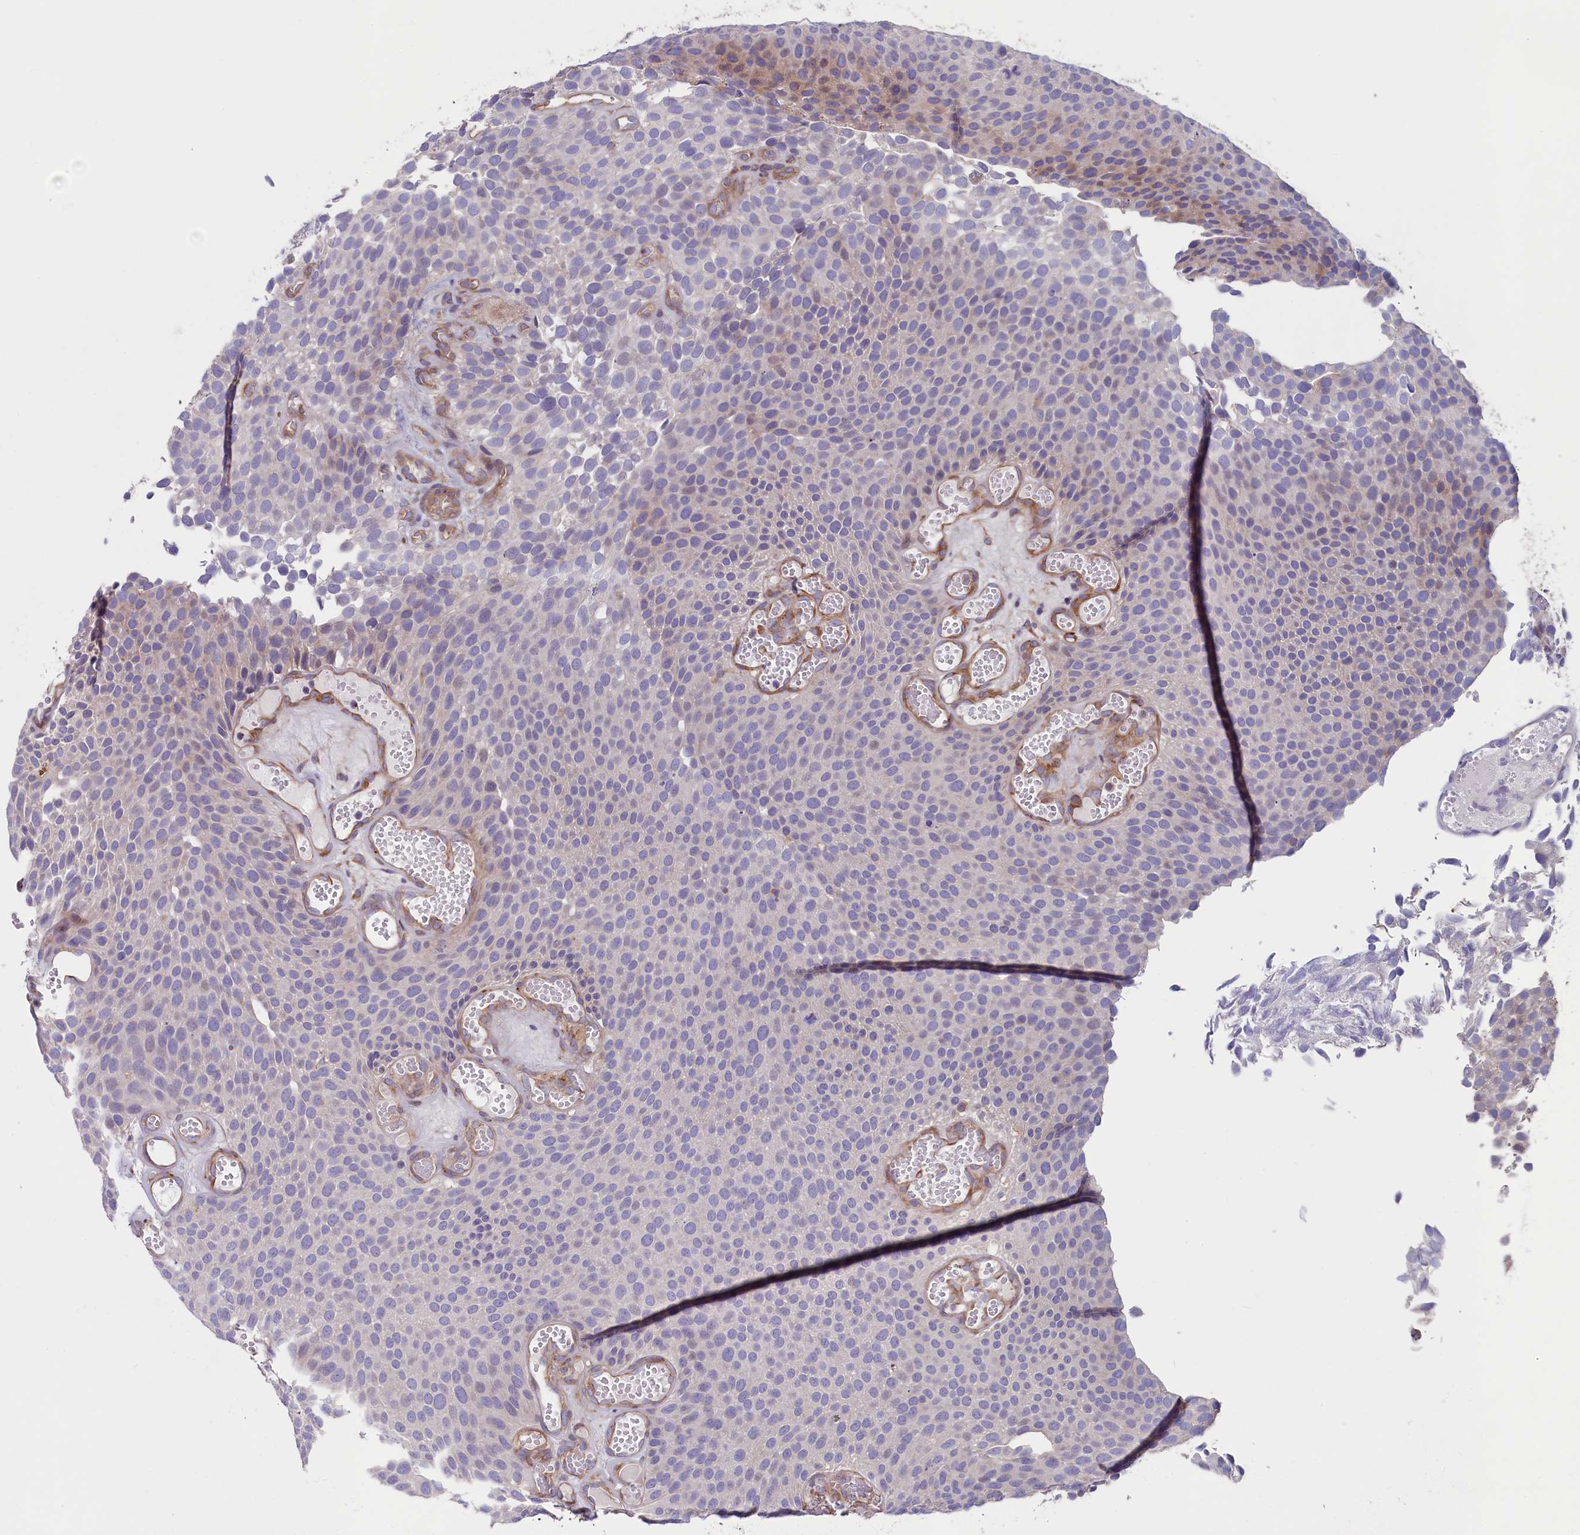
{"staining": {"intensity": "weak", "quantity": "<25%", "location": "cytoplasmic/membranous"}, "tissue": "urothelial cancer", "cell_type": "Tumor cells", "image_type": "cancer", "snomed": [{"axis": "morphology", "description": "Urothelial carcinoma, Low grade"}, {"axis": "topography", "description": "Urinary bladder"}], "caption": "Human urothelial cancer stained for a protein using immunohistochemistry shows no staining in tumor cells.", "gene": "GPR108", "patient": {"sex": "male", "age": 89}}